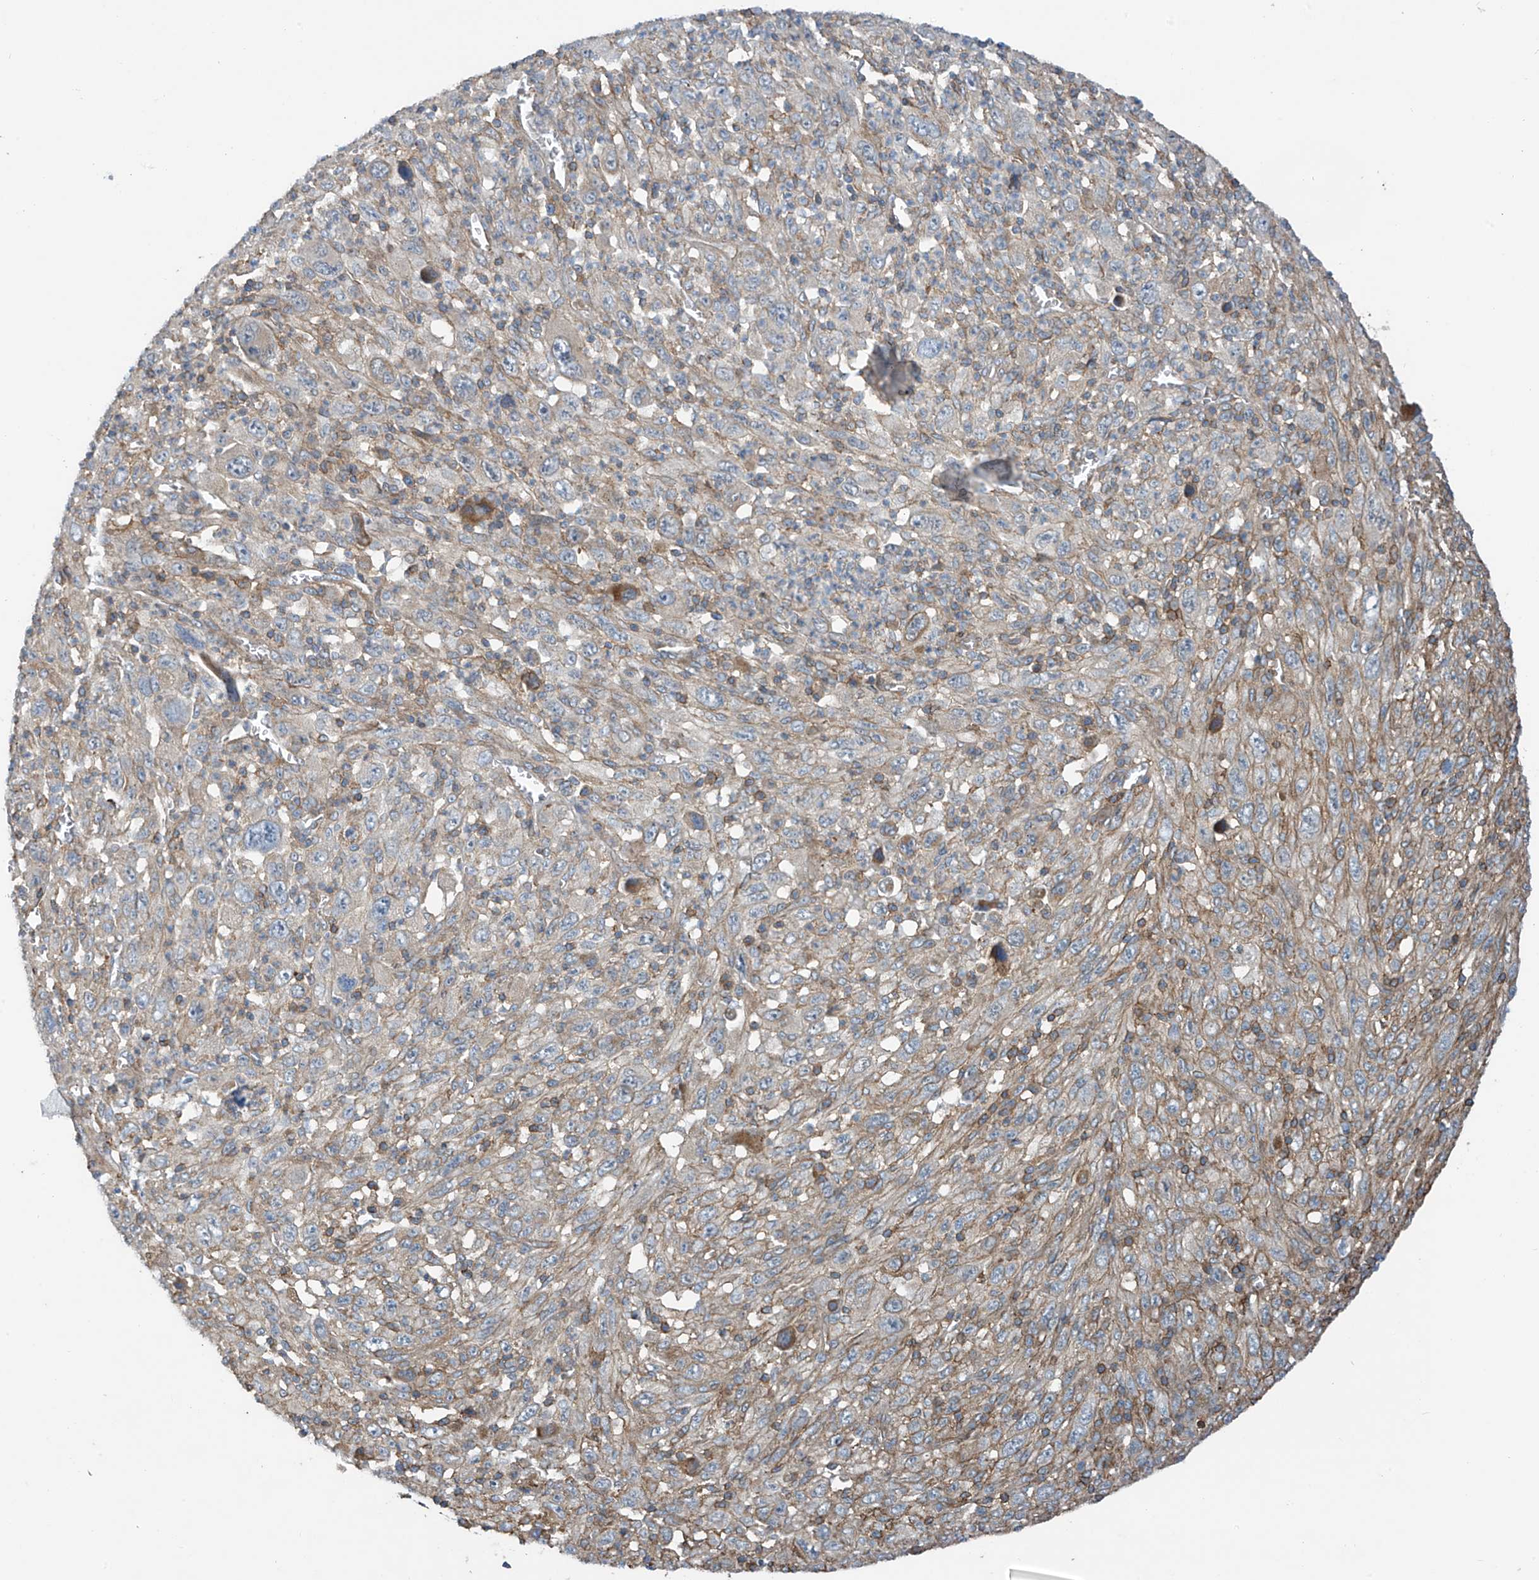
{"staining": {"intensity": "moderate", "quantity": "25%-75%", "location": "cytoplasmic/membranous"}, "tissue": "melanoma", "cell_type": "Tumor cells", "image_type": "cancer", "snomed": [{"axis": "morphology", "description": "Malignant melanoma, Metastatic site"}, {"axis": "topography", "description": "Skin"}], "caption": "A histopathology image of melanoma stained for a protein displays moderate cytoplasmic/membranous brown staining in tumor cells.", "gene": "SLC1A5", "patient": {"sex": "female", "age": 56}}